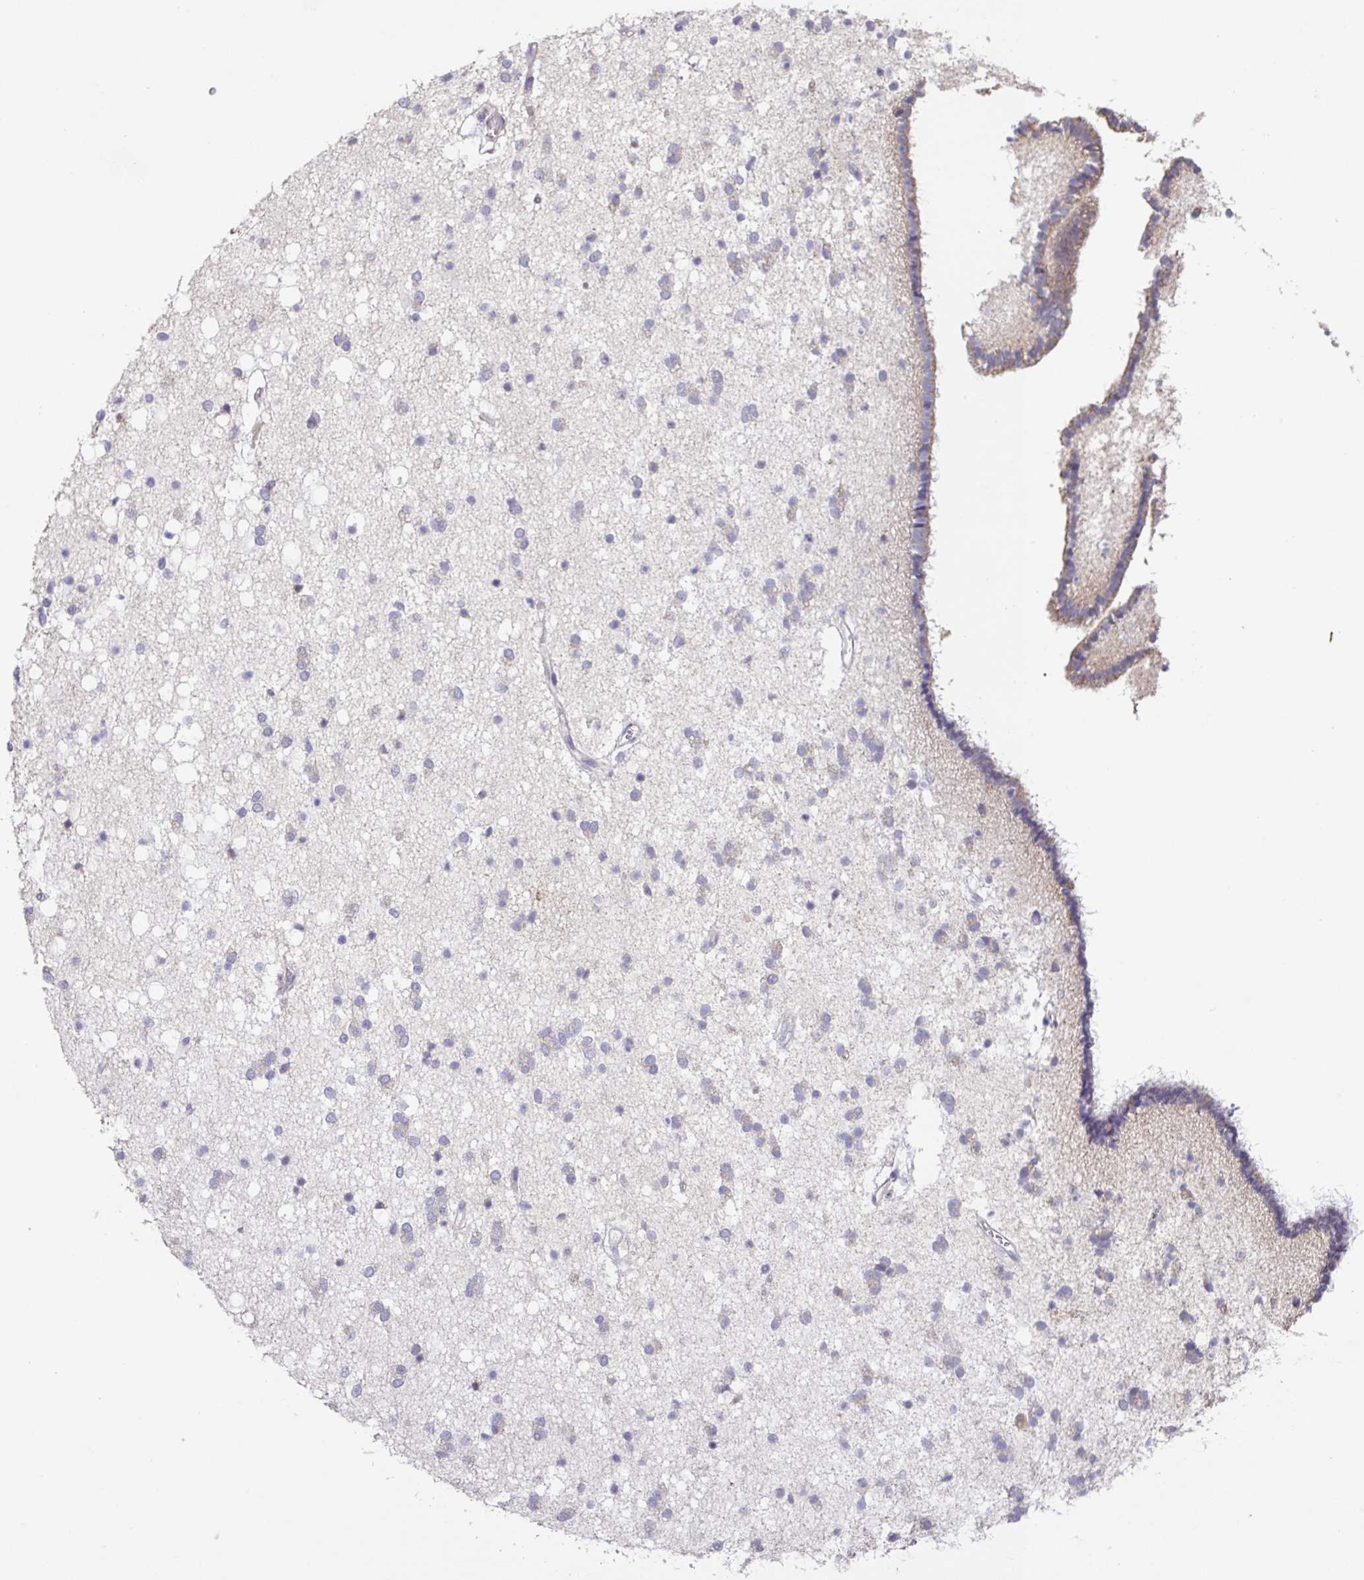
{"staining": {"intensity": "negative", "quantity": "none", "location": "none"}, "tissue": "caudate", "cell_type": "Glial cells", "image_type": "normal", "snomed": [{"axis": "morphology", "description": "Normal tissue, NOS"}, {"axis": "topography", "description": "Lateral ventricle wall"}], "caption": "Glial cells show no significant staining in unremarkable caudate. (IHC, brightfield microscopy, high magnification).", "gene": "SFTPB", "patient": {"sex": "male", "age": 37}}